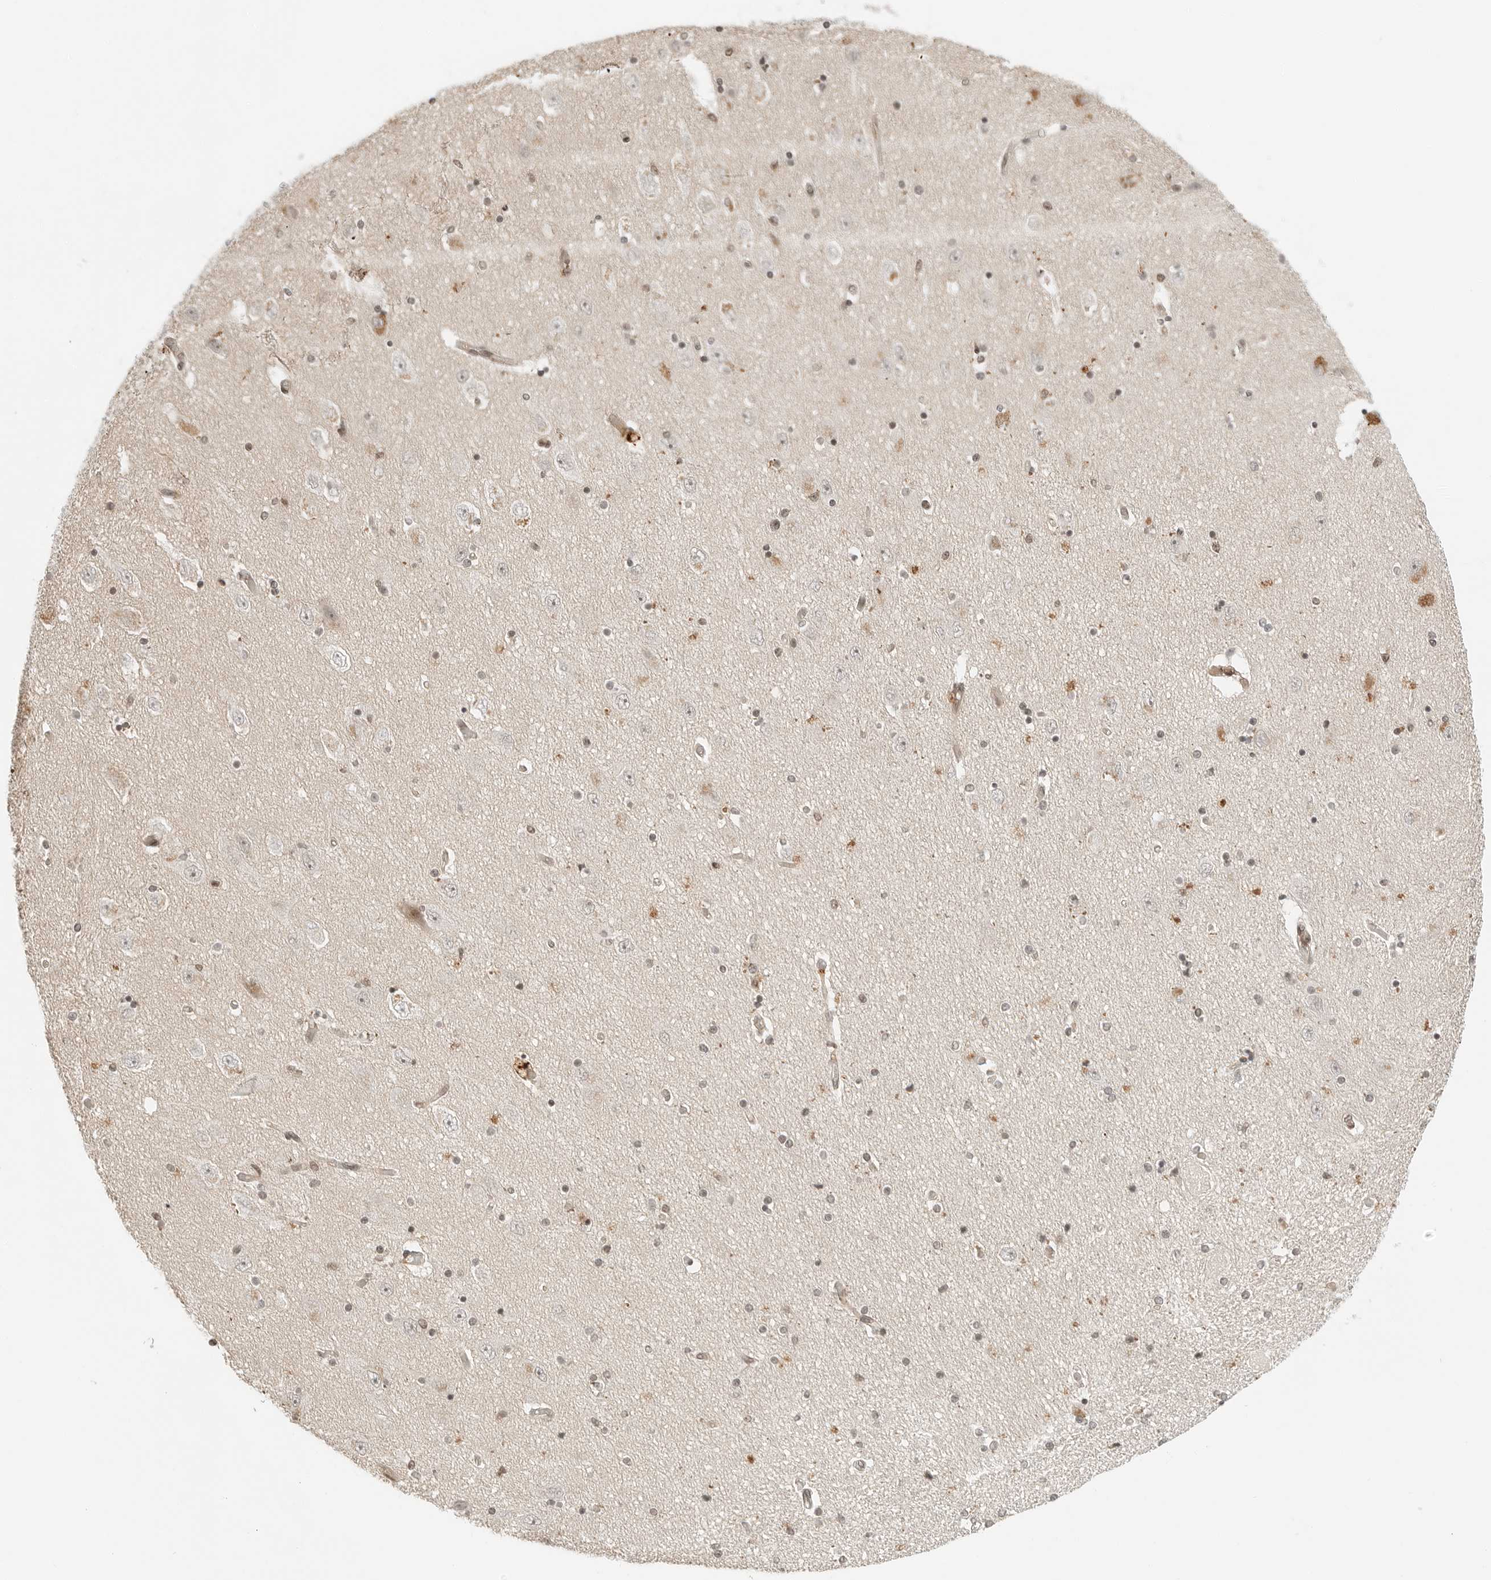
{"staining": {"intensity": "weak", "quantity": "25%-75%", "location": "cytoplasmic/membranous"}, "tissue": "hippocampus", "cell_type": "Glial cells", "image_type": "normal", "snomed": [{"axis": "morphology", "description": "Normal tissue, NOS"}, {"axis": "topography", "description": "Hippocampus"}], "caption": "An IHC histopathology image of benign tissue is shown. Protein staining in brown labels weak cytoplasmic/membranous positivity in hippocampus within glial cells.", "gene": "CRTC2", "patient": {"sex": "female", "age": 54}}